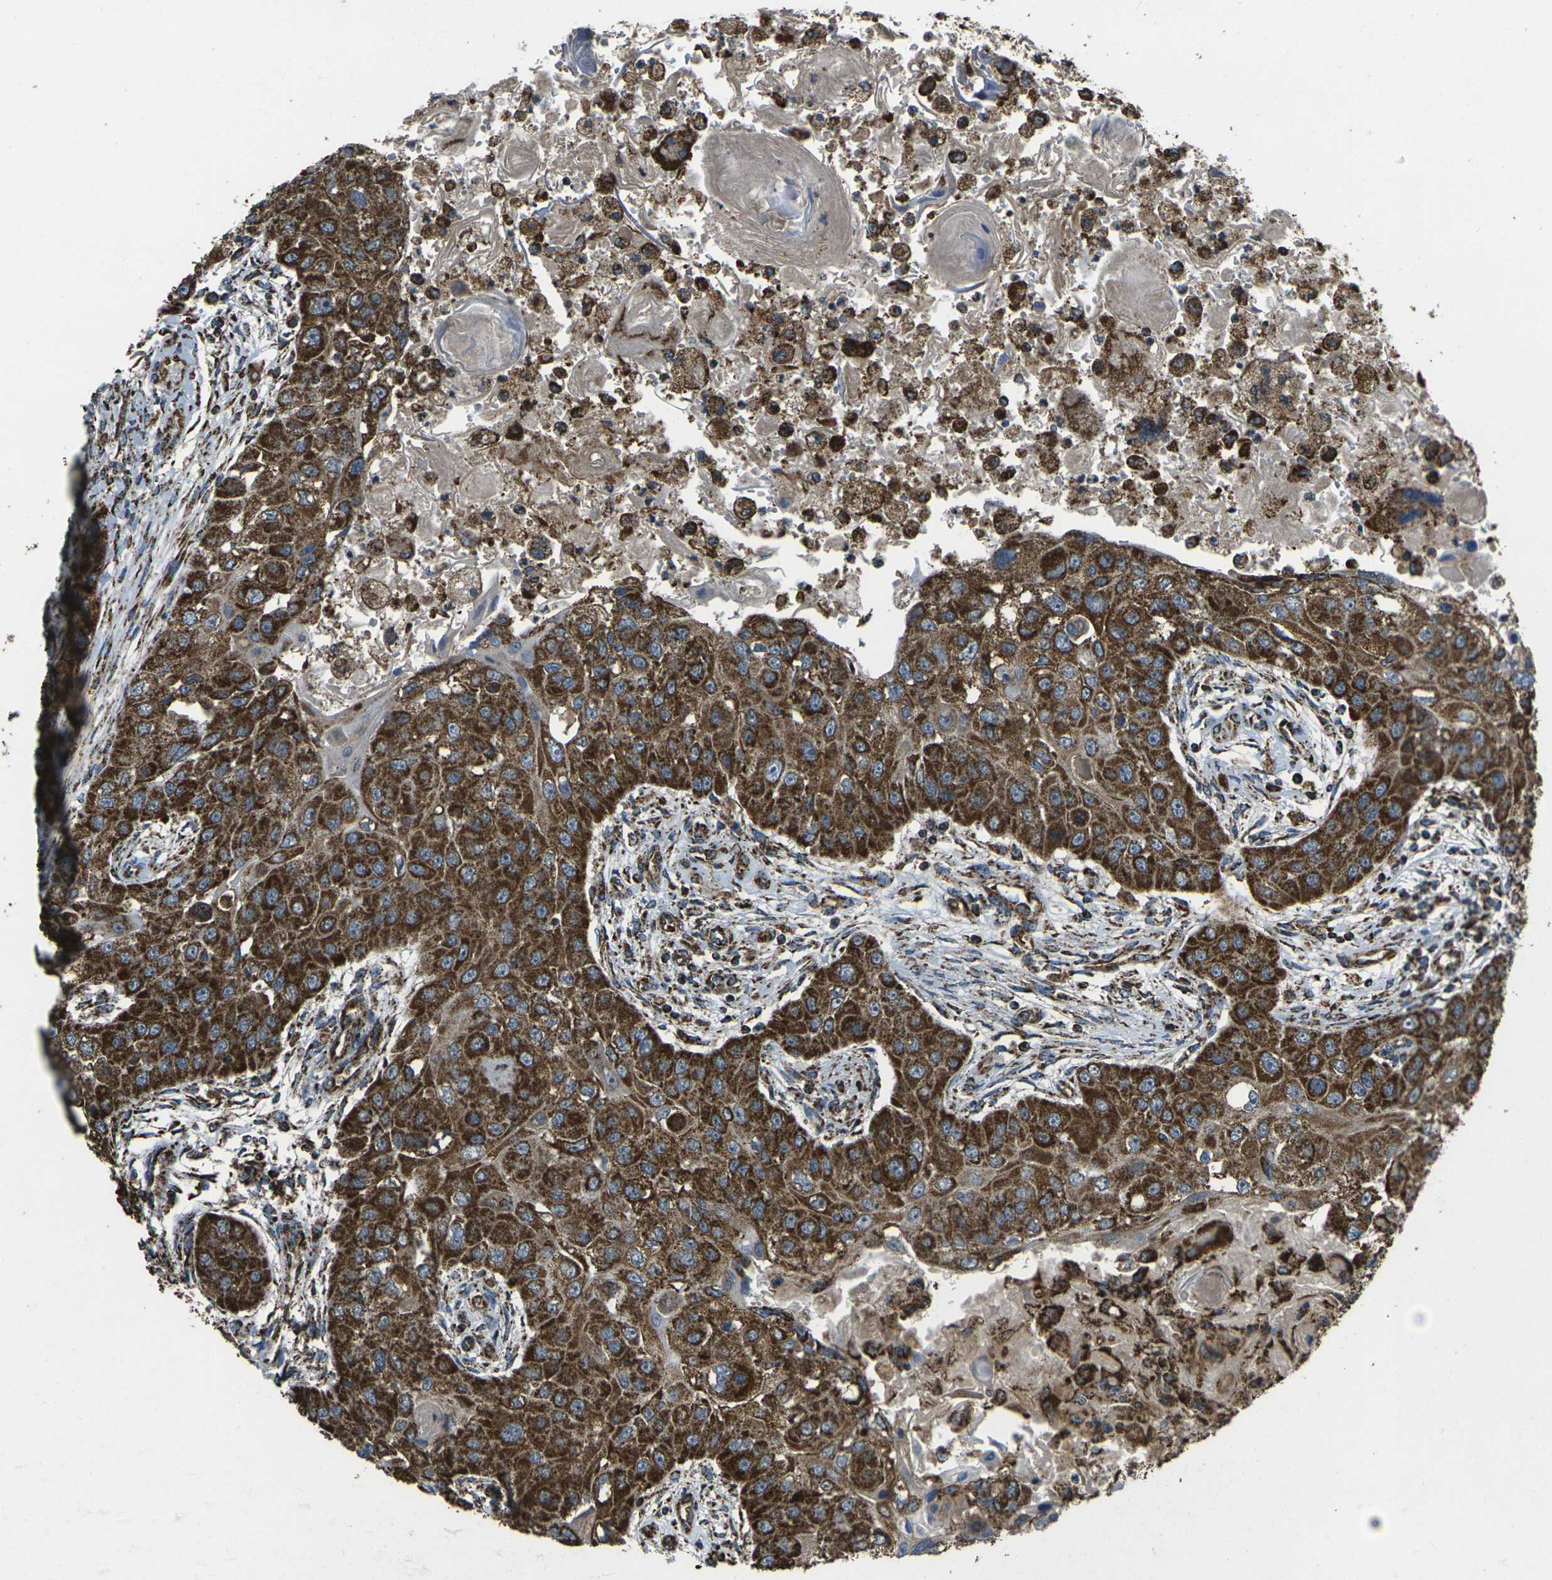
{"staining": {"intensity": "strong", "quantity": ">75%", "location": "cytoplasmic/membranous"}, "tissue": "head and neck cancer", "cell_type": "Tumor cells", "image_type": "cancer", "snomed": [{"axis": "morphology", "description": "Normal tissue, NOS"}, {"axis": "morphology", "description": "Squamous cell carcinoma, NOS"}, {"axis": "topography", "description": "Skeletal muscle"}, {"axis": "topography", "description": "Head-Neck"}], "caption": "Immunohistochemical staining of squamous cell carcinoma (head and neck) reveals strong cytoplasmic/membranous protein expression in approximately >75% of tumor cells.", "gene": "KLHL5", "patient": {"sex": "male", "age": 51}}